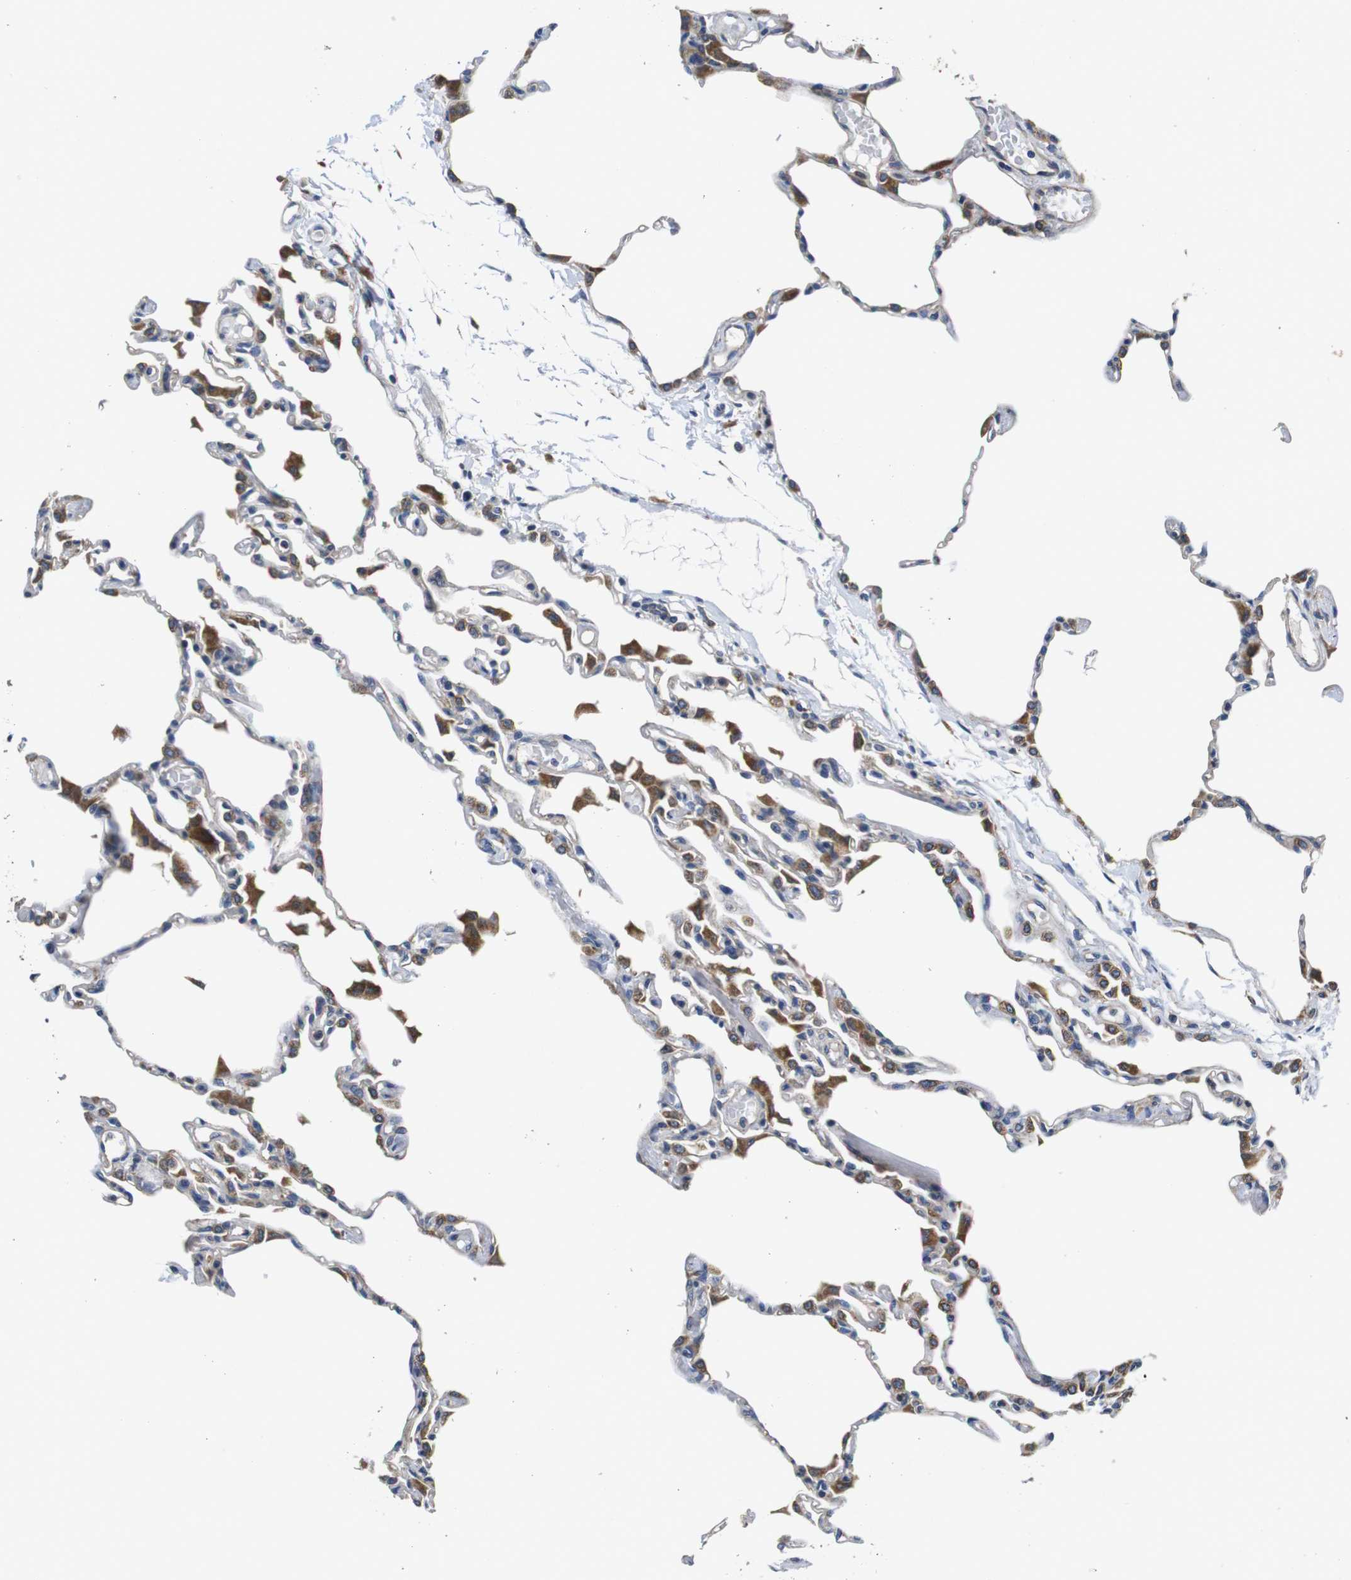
{"staining": {"intensity": "moderate", "quantity": "<25%", "location": "cytoplasmic/membranous"}, "tissue": "lung", "cell_type": "Alveolar cells", "image_type": "normal", "snomed": [{"axis": "morphology", "description": "Normal tissue, NOS"}, {"axis": "topography", "description": "Lung"}], "caption": "Immunohistochemistry micrograph of benign human lung stained for a protein (brown), which exhibits low levels of moderate cytoplasmic/membranous positivity in about <25% of alveolar cells.", "gene": "MARCHF7", "patient": {"sex": "female", "age": 49}}